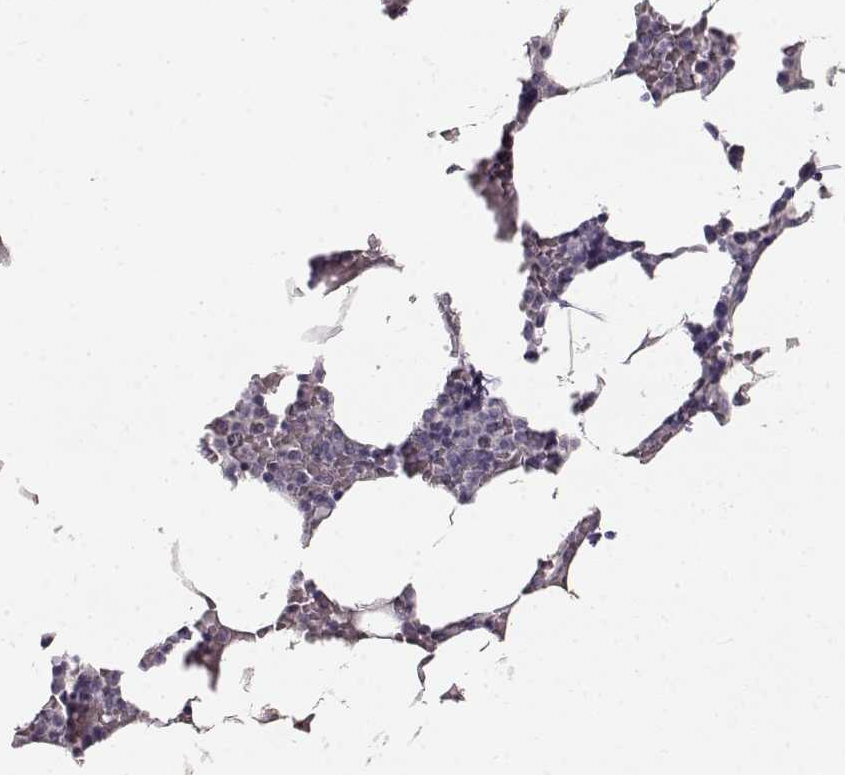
{"staining": {"intensity": "negative", "quantity": "none", "location": "none"}, "tissue": "bone marrow", "cell_type": "Hematopoietic cells", "image_type": "normal", "snomed": [{"axis": "morphology", "description": "Normal tissue, NOS"}, {"axis": "topography", "description": "Bone marrow"}], "caption": "The histopathology image shows no staining of hematopoietic cells in normal bone marrow. (DAB immunohistochemistry (IHC), high magnification).", "gene": "SPAG17", "patient": {"sex": "female", "age": 52}}